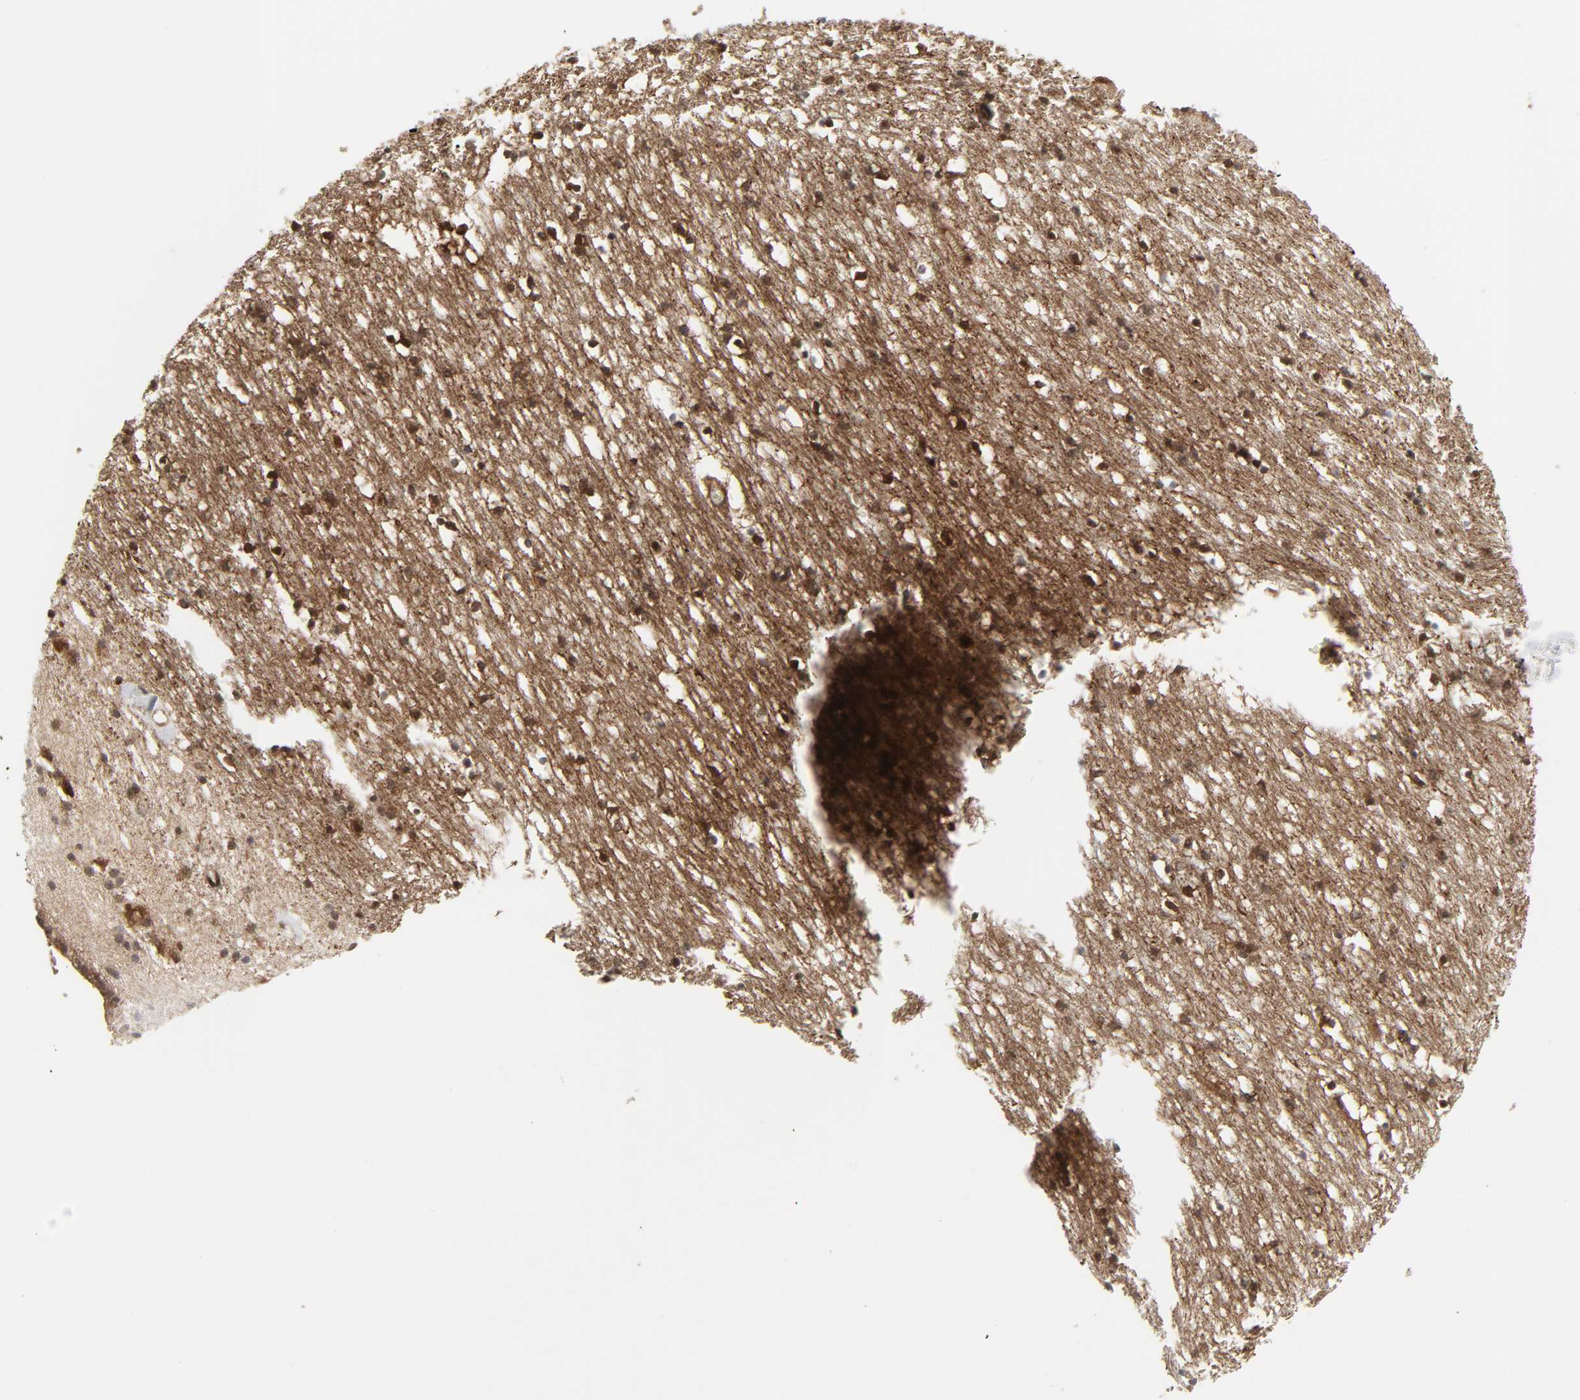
{"staining": {"intensity": "moderate", "quantity": ">75%", "location": "nuclear"}, "tissue": "caudate", "cell_type": "Glial cells", "image_type": "normal", "snomed": [{"axis": "morphology", "description": "Normal tissue, NOS"}, {"axis": "topography", "description": "Lateral ventricle wall"}], "caption": "Immunohistochemical staining of benign human caudate displays >75% levels of moderate nuclear protein staining in approximately >75% of glial cells. The protein is stained brown, and the nuclei are stained in blue (DAB (3,3'-diaminobenzidine) IHC with brightfield microscopy, high magnification).", "gene": "GSK3A", "patient": {"sex": "male", "age": 45}}